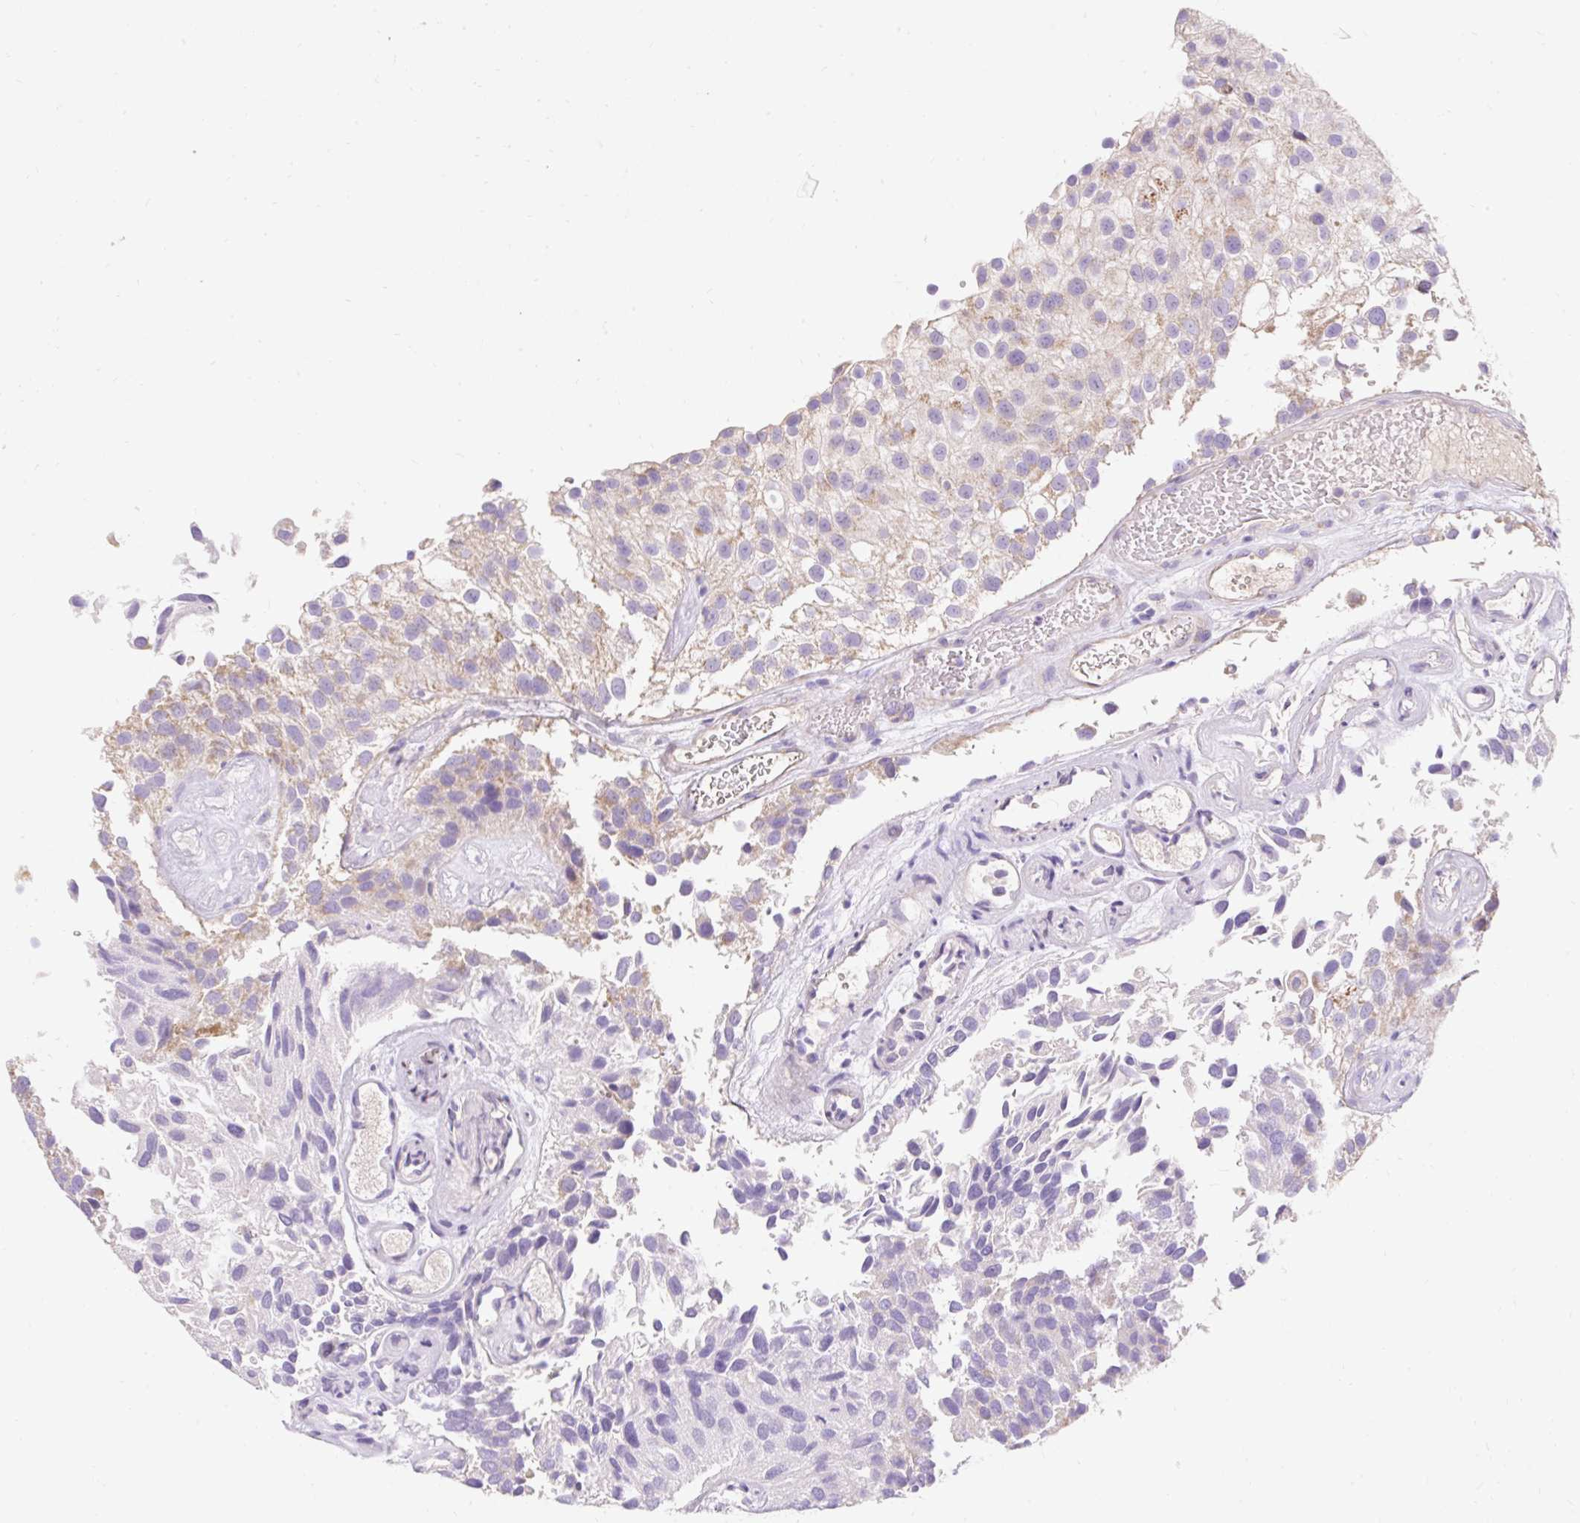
{"staining": {"intensity": "weak", "quantity": "<25%", "location": "cytoplasmic/membranous"}, "tissue": "urothelial cancer", "cell_type": "Tumor cells", "image_type": "cancer", "snomed": [{"axis": "morphology", "description": "Urothelial carcinoma, NOS"}, {"axis": "topography", "description": "Urinary bladder"}], "caption": "There is no significant positivity in tumor cells of transitional cell carcinoma.", "gene": "PMAIP1", "patient": {"sex": "male", "age": 87}}